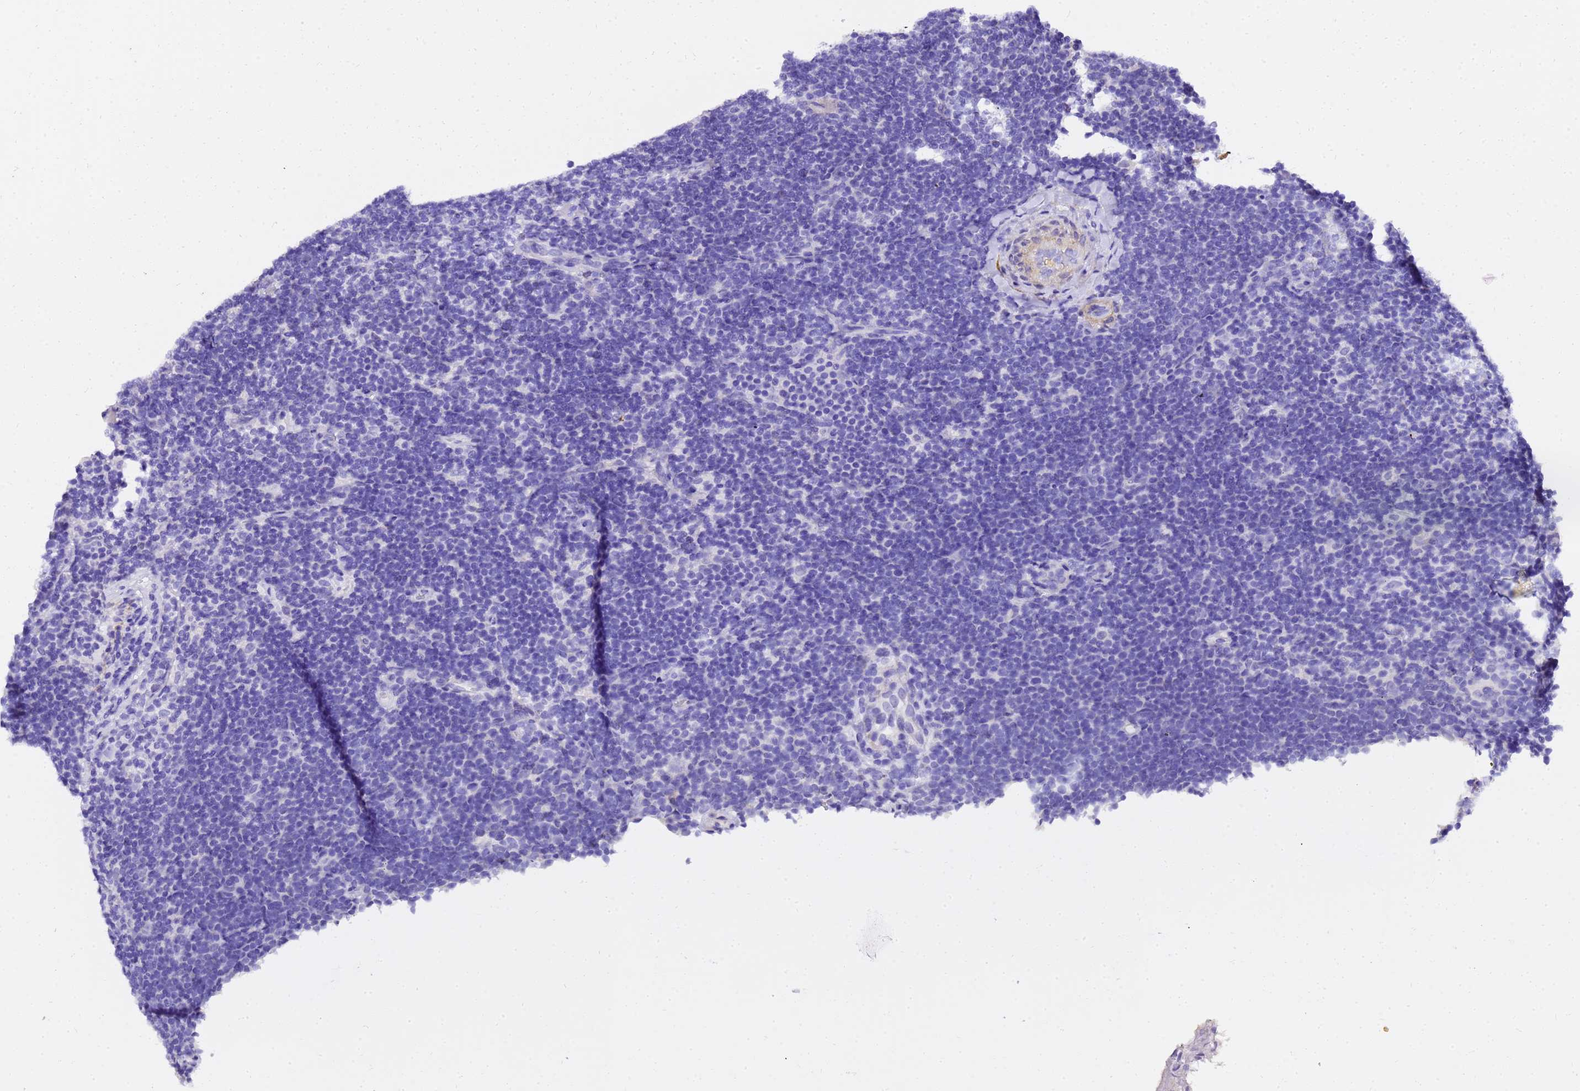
{"staining": {"intensity": "negative", "quantity": "none", "location": "none"}, "tissue": "lymphoma", "cell_type": "Tumor cells", "image_type": "cancer", "snomed": [{"axis": "morphology", "description": "Hodgkin's disease, NOS"}, {"axis": "topography", "description": "Lymph node"}], "caption": "This is a image of immunohistochemistry staining of lymphoma, which shows no expression in tumor cells. The staining was performed using DAB (3,3'-diaminobenzidine) to visualize the protein expression in brown, while the nuclei were stained in blue with hematoxylin (Magnification: 20x).", "gene": "HSPB6", "patient": {"sex": "female", "age": 57}}